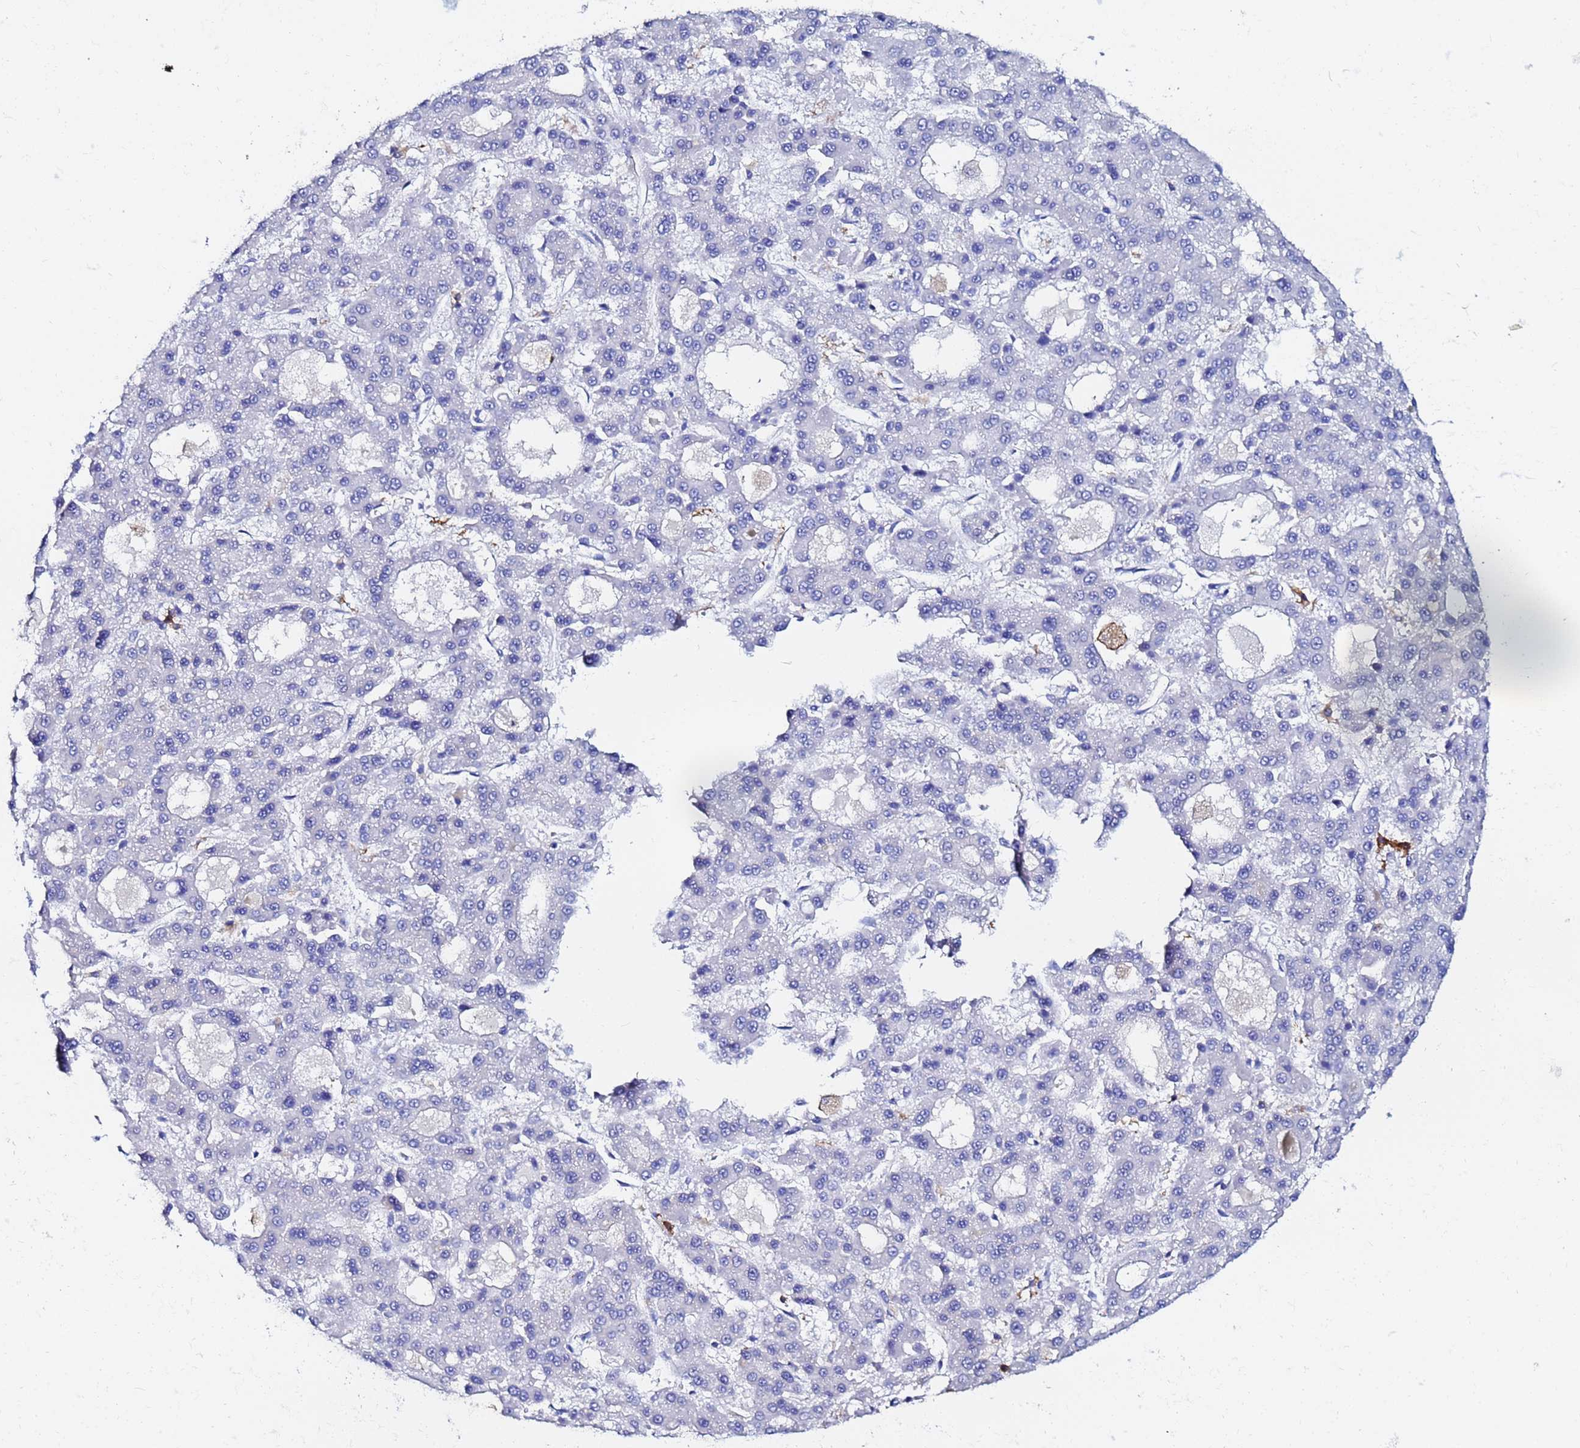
{"staining": {"intensity": "negative", "quantity": "none", "location": "none"}, "tissue": "liver cancer", "cell_type": "Tumor cells", "image_type": "cancer", "snomed": [{"axis": "morphology", "description": "Carcinoma, Hepatocellular, NOS"}, {"axis": "topography", "description": "Liver"}], "caption": "Tumor cells are negative for brown protein staining in hepatocellular carcinoma (liver). Nuclei are stained in blue.", "gene": "BASP1", "patient": {"sex": "male", "age": 70}}